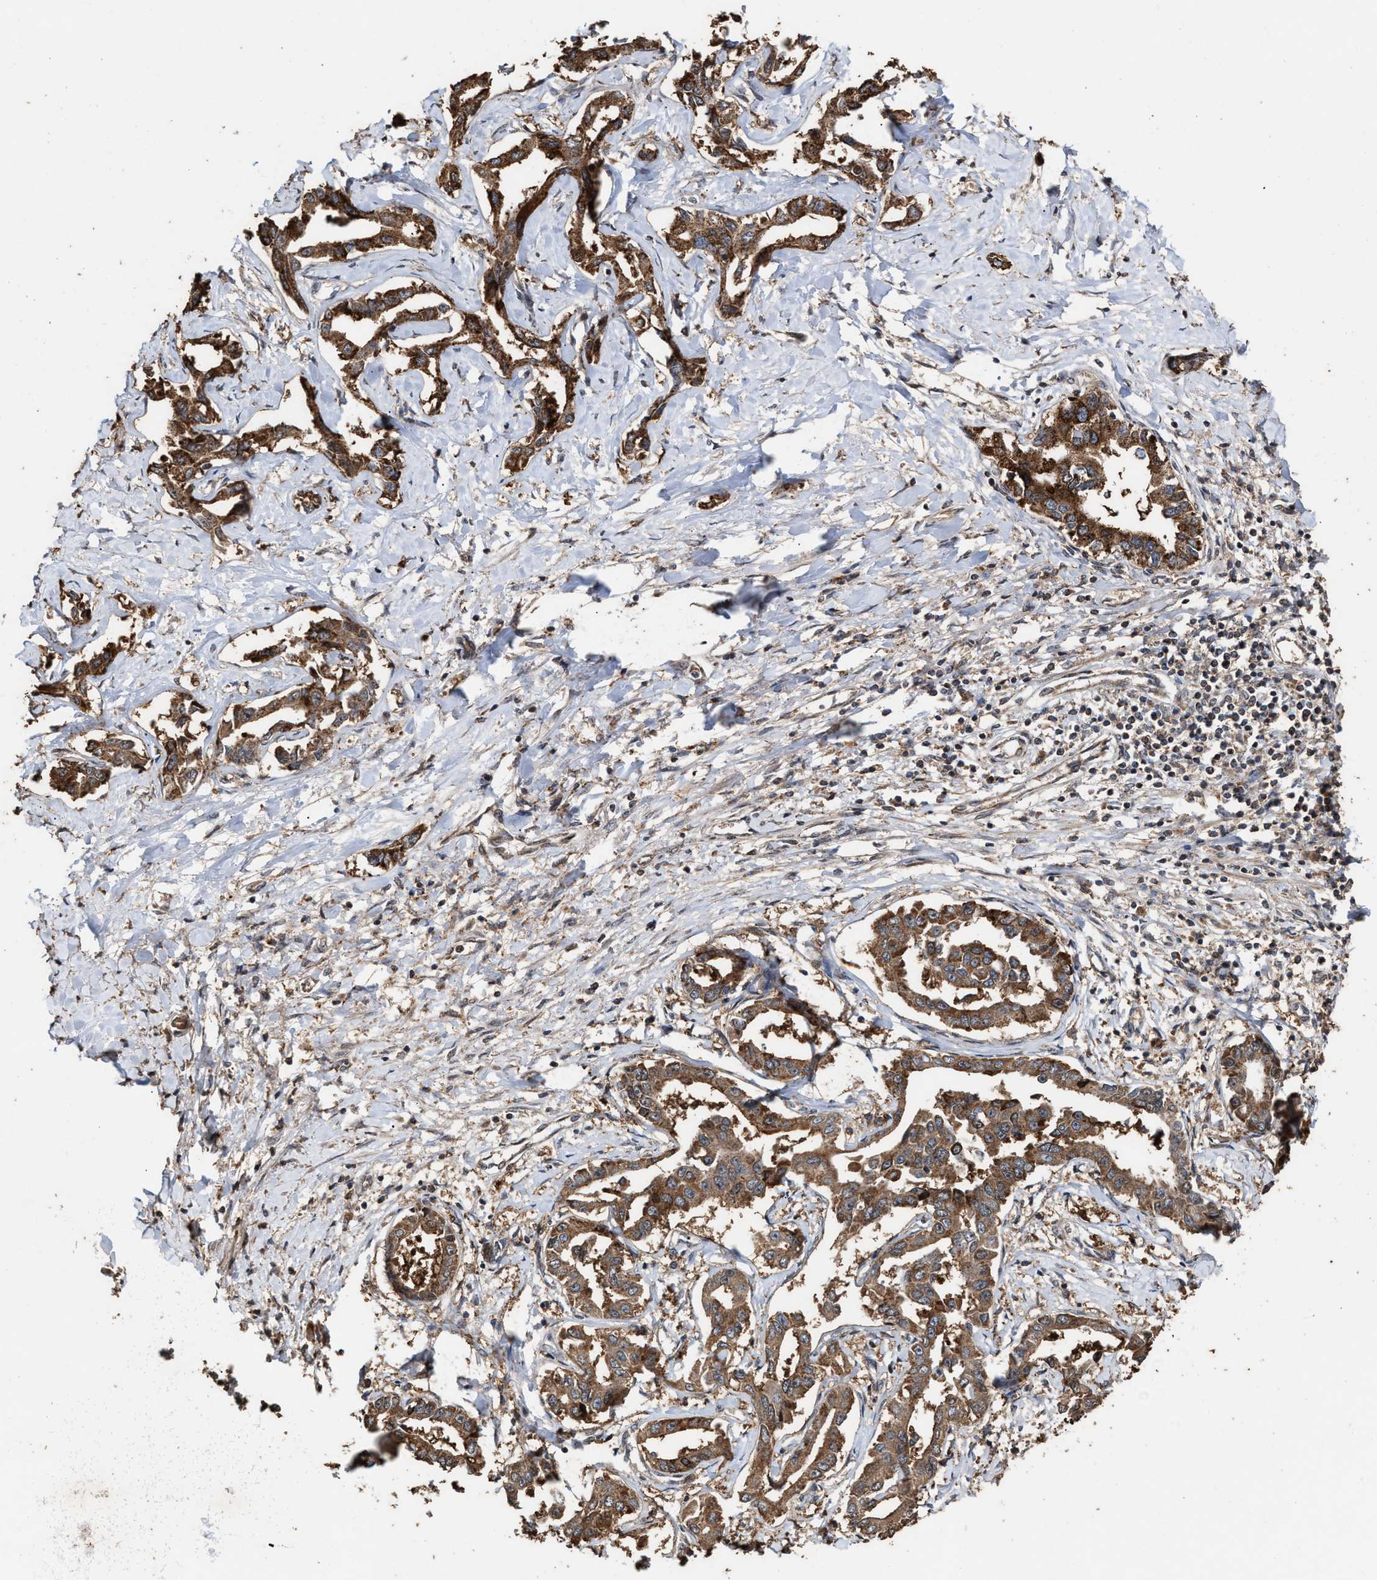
{"staining": {"intensity": "moderate", "quantity": ">75%", "location": "cytoplasmic/membranous"}, "tissue": "liver cancer", "cell_type": "Tumor cells", "image_type": "cancer", "snomed": [{"axis": "morphology", "description": "Cholangiocarcinoma"}, {"axis": "topography", "description": "Liver"}], "caption": "Protein expression analysis of liver cancer exhibits moderate cytoplasmic/membranous positivity in about >75% of tumor cells.", "gene": "ZNHIT6", "patient": {"sex": "male", "age": 59}}